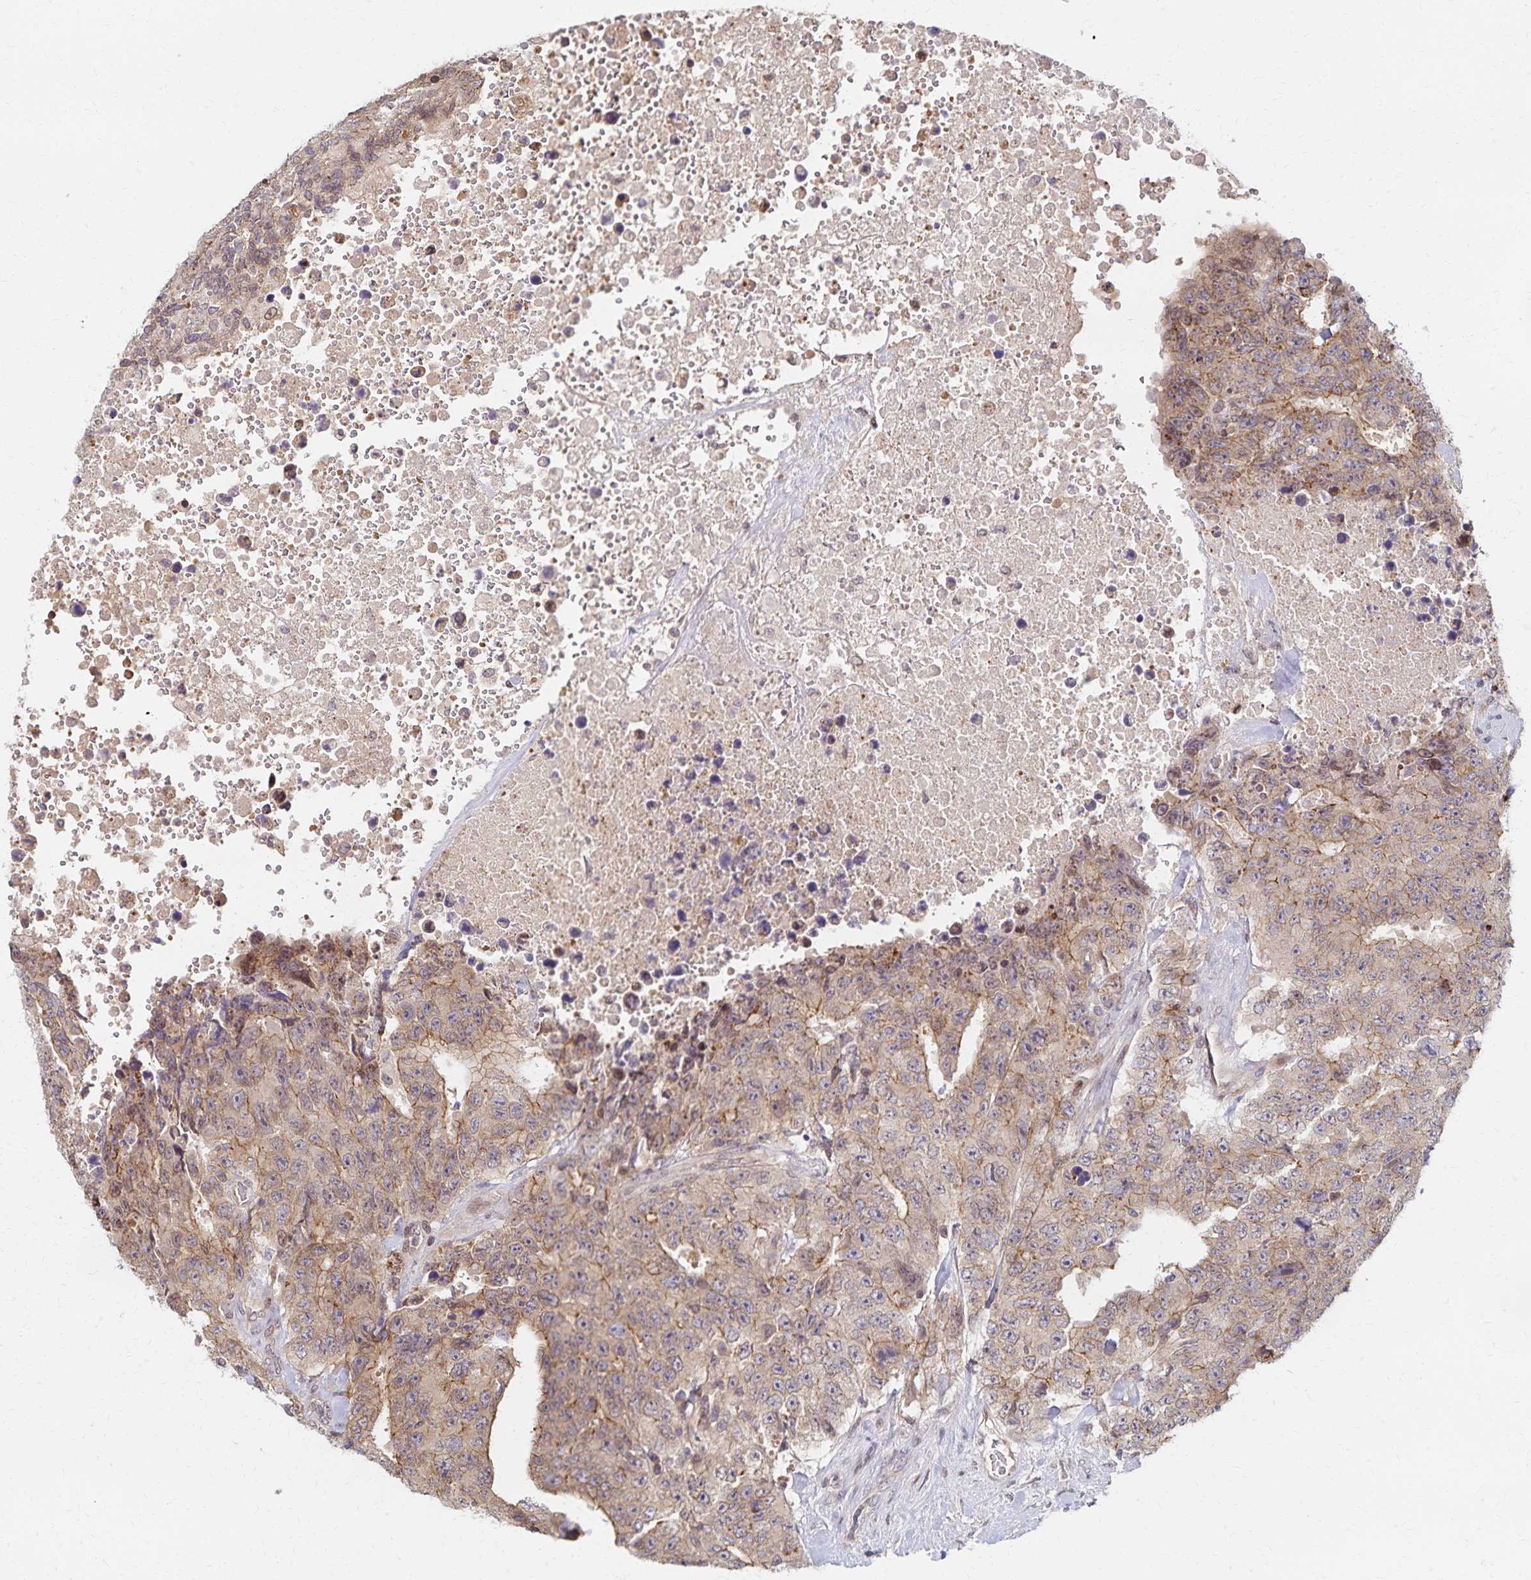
{"staining": {"intensity": "weak", "quantity": ">75%", "location": "cytoplasmic/membranous"}, "tissue": "testis cancer", "cell_type": "Tumor cells", "image_type": "cancer", "snomed": [{"axis": "morphology", "description": "Carcinoma, Embryonal, NOS"}, {"axis": "topography", "description": "Testis"}], "caption": "This histopathology image shows immunohistochemistry staining of human testis cancer (embryonal carcinoma), with low weak cytoplasmic/membranous positivity in about >75% of tumor cells.", "gene": "RAB9B", "patient": {"sex": "male", "age": 24}}